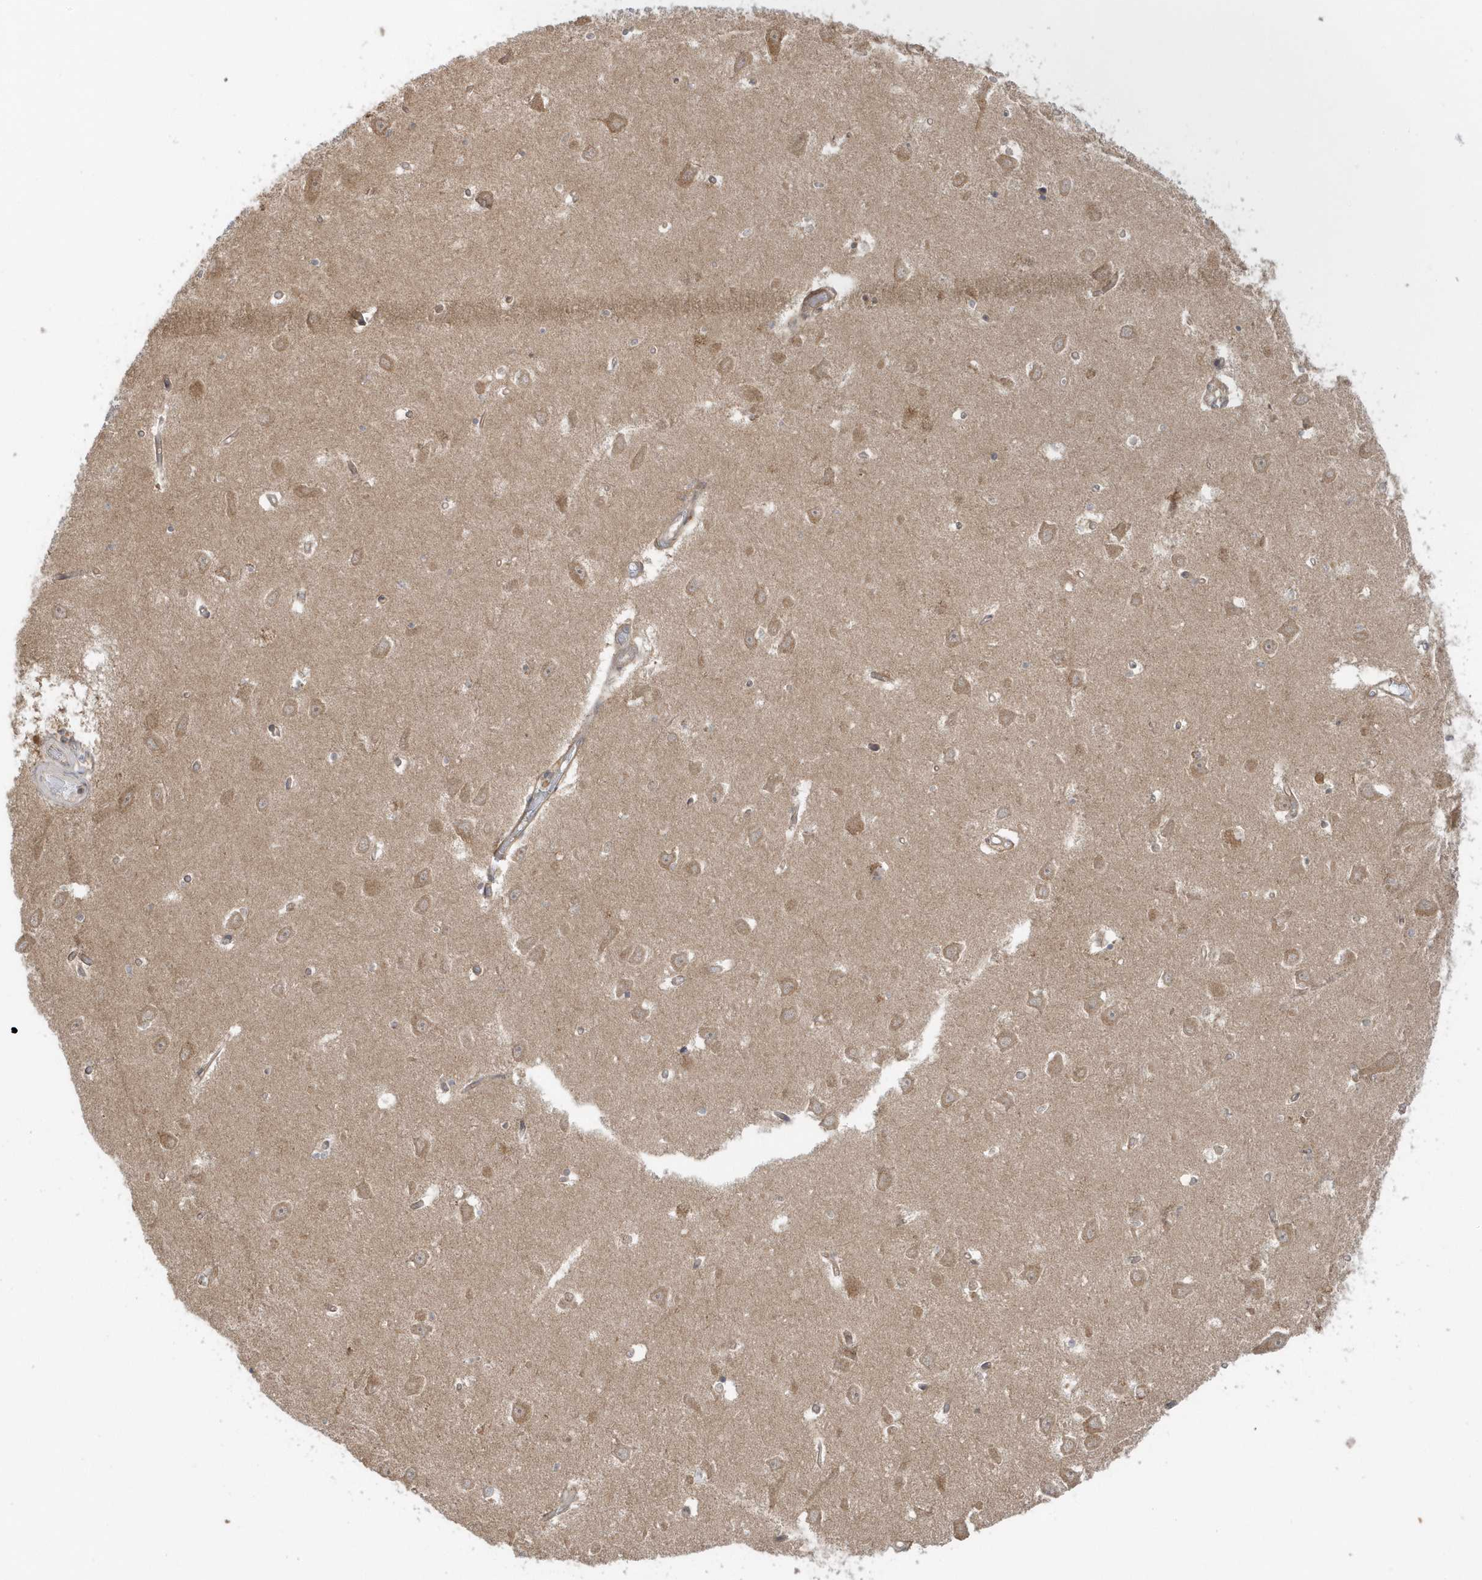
{"staining": {"intensity": "weak", "quantity": "<25%", "location": "cytoplasmic/membranous,nuclear"}, "tissue": "hippocampus", "cell_type": "Glial cells", "image_type": "normal", "snomed": [{"axis": "morphology", "description": "Normal tissue, NOS"}, {"axis": "topography", "description": "Hippocampus"}], "caption": "DAB (3,3'-diaminobenzidine) immunohistochemical staining of benign human hippocampus demonstrates no significant expression in glial cells. (DAB (3,3'-diaminobenzidine) immunohistochemistry (IHC) with hematoxylin counter stain).", "gene": "PPP1R7", "patient": {"sex": "male", "age": 70}}